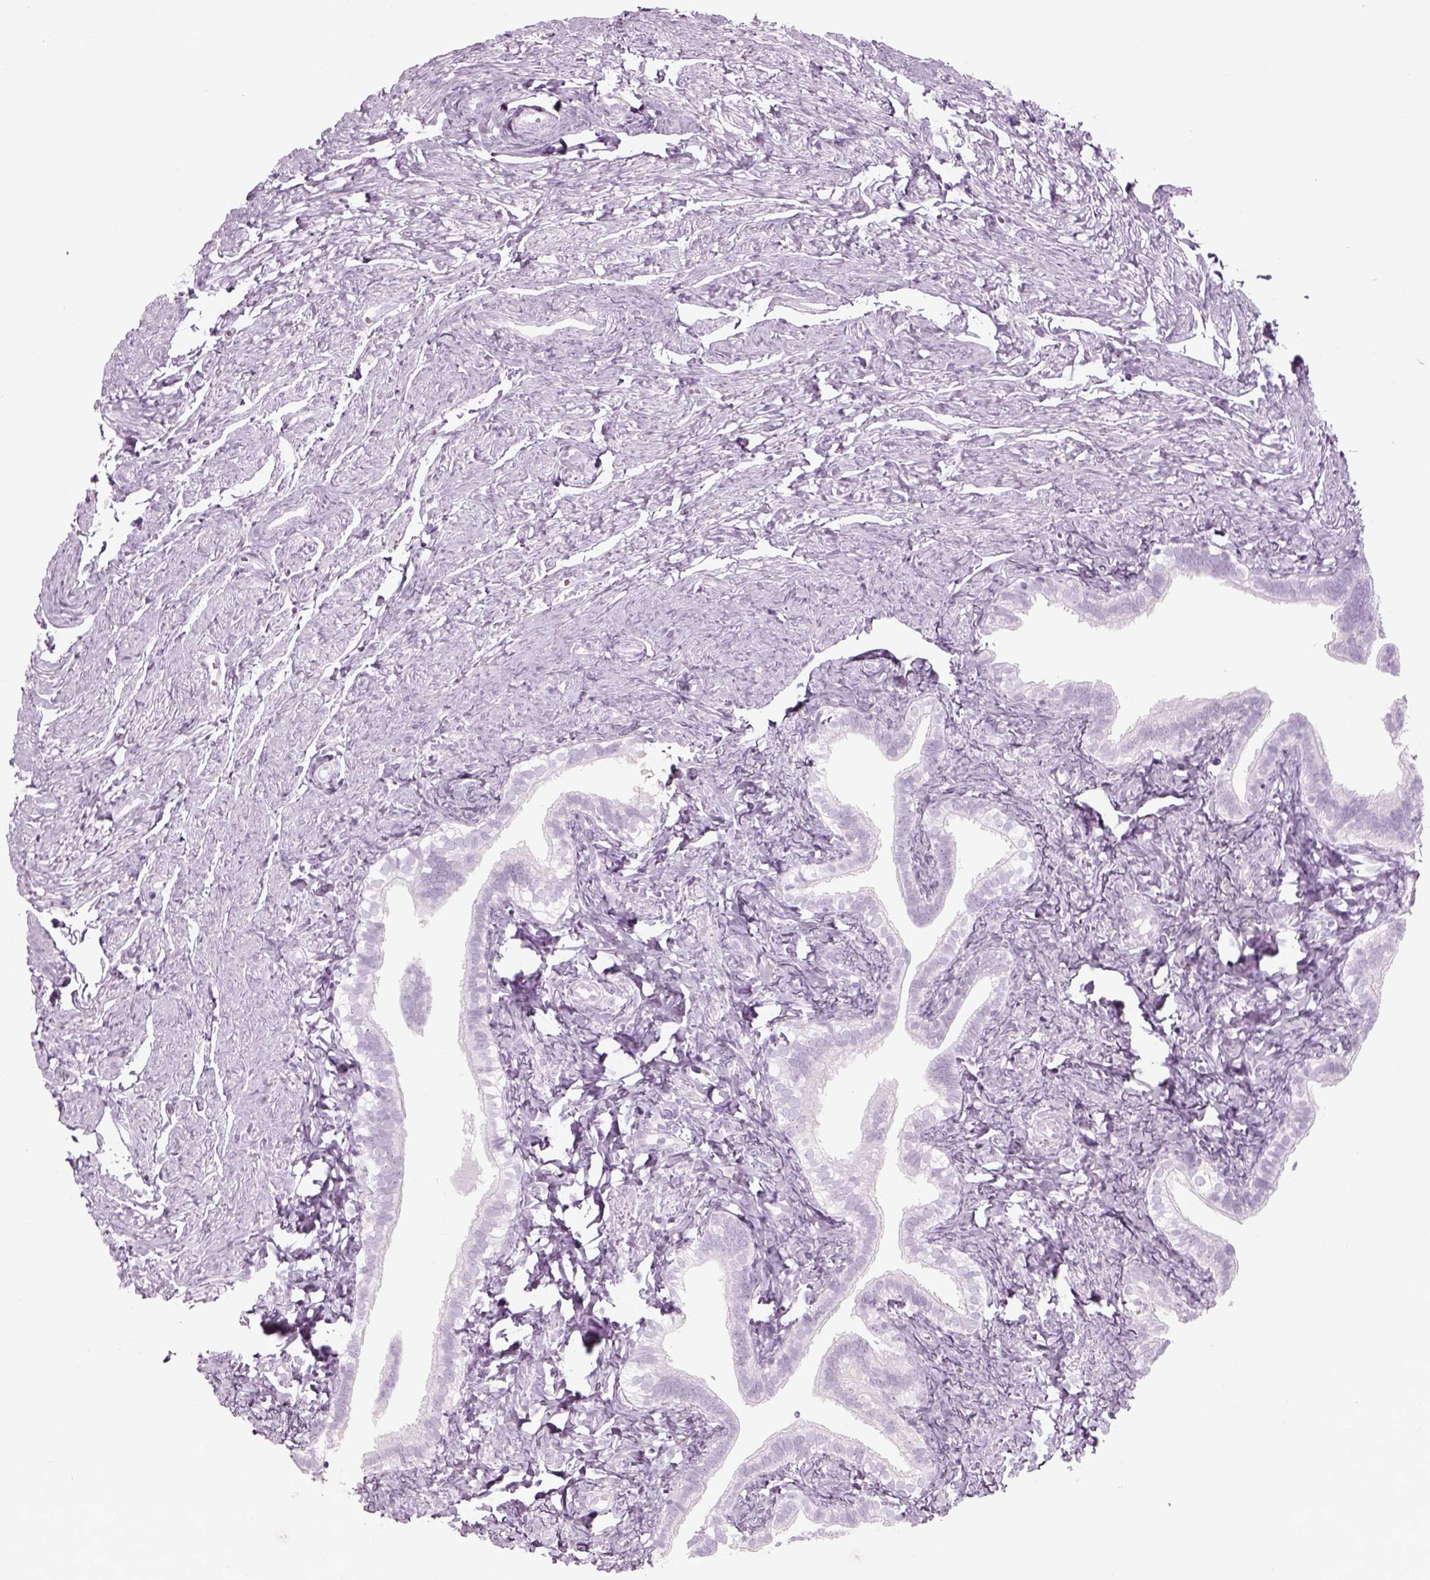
{"staining": {"intensity": "negative", "quantity": "none", "location": "none"}, "tissue": "fallopian tube", "cell_type": "Glandular cells", "image_type": "normal", "snomed": [{"axis": "morphology", "description": "Normal tissue, NOS"}, {"axis": "topography", "description": "Fallopian tube"}], "caption": "Glandular cells are negative for brown protein staining in benign fallopian tube. (Stains: DAB immunohistochemistry (IHC) with hematoxylin counter stain, Microscopy: brightfield microscopy at high magnification).", "gene": "SAG", "patient": {"sex": "female", "age": 41}}